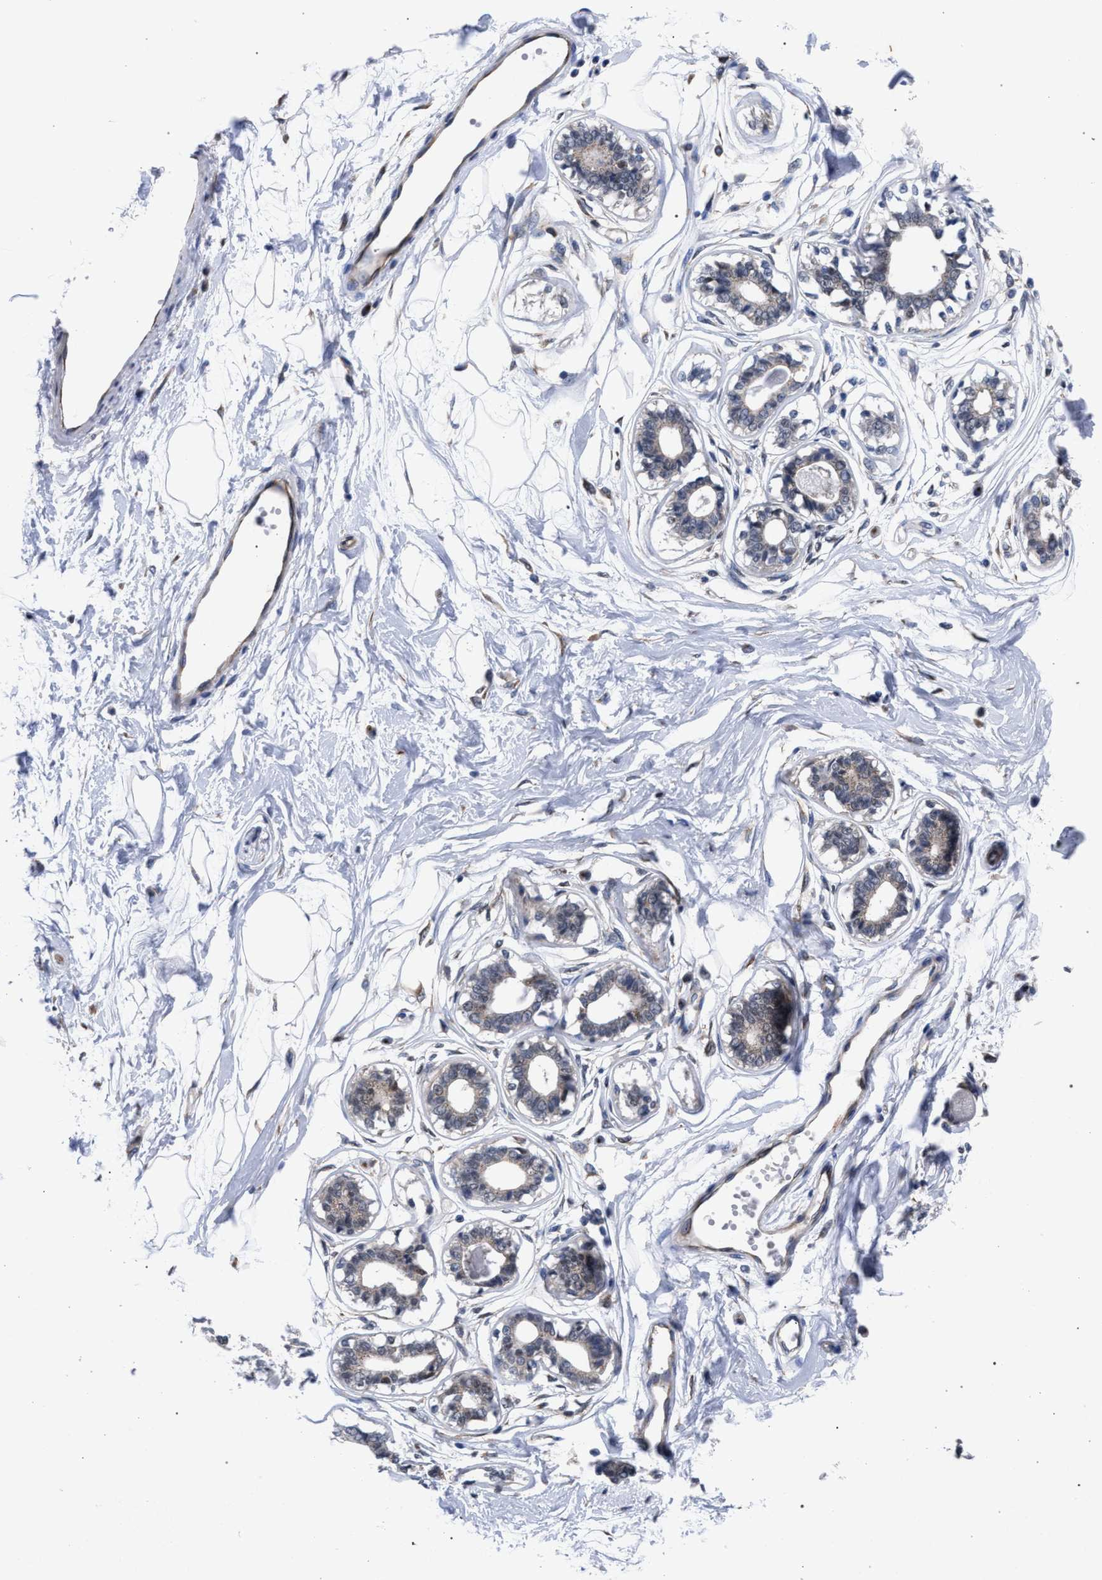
{"staining": {"intensity": "negative", "quantity": "none", "location": "none"}, "tissue": "breast", "cell_type": "Adipocytes", "image_type": "normal", "snomed": [{"axis": "morphology", "description": "Normal tissue, NOS"}, {"axis": "topography", "description": "Breast"}], "caption": "Breast stained for a protein using IHC exhibits no staining adipocytes.", "gene": "GOLGA2", "patient": {"sex": "female", "age": 45}}